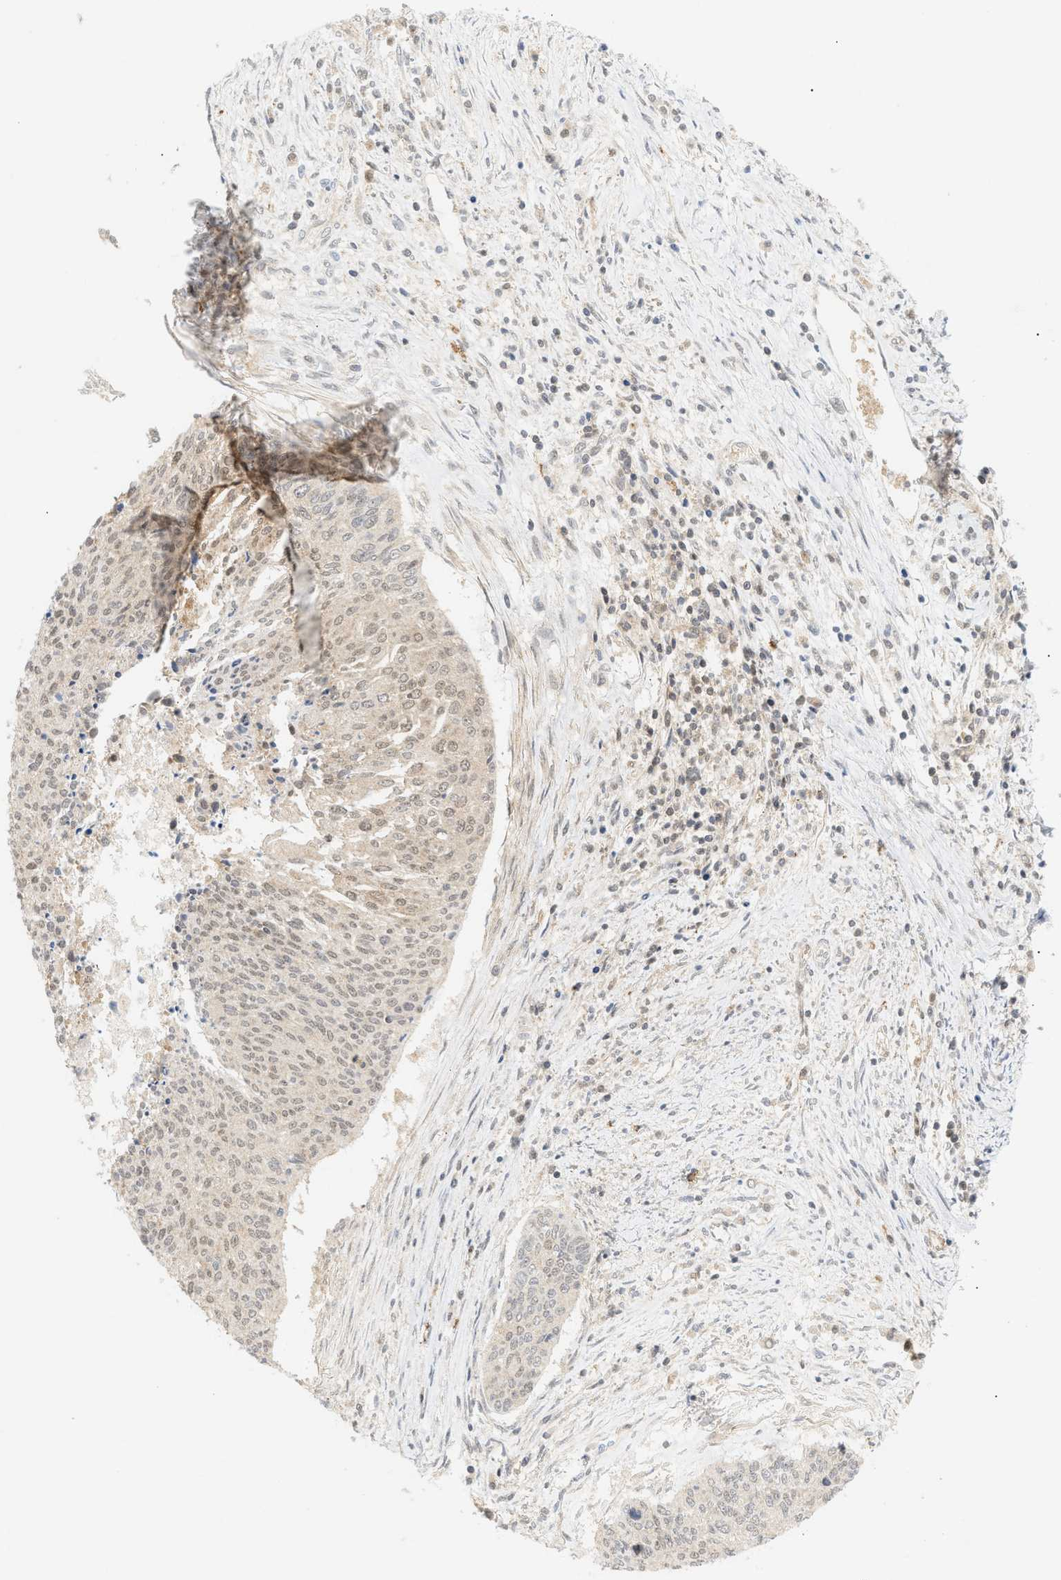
{"staining": {"intensity": "weak", "quantity": "25%-75%", "location": "cytoplasmic/membranous,nuclear"}, "tissue": "cervical cancer", "cell_type": "Tumor cells", "image_type": "cancer", "snomed": [{"axis": "morphology", "description": "Squamous cell carcinoma, NOS"}, {"axis": "topography", "description": "Cervix"}], "caption": "Cervical squamous cell carcinoma stained with DAB IHC exhibits low levels of weak cytoplasmic/membranous and nuclear expression in approximately 25%-75% of tumor cells. (Stains: DAB in brown, nuclei in blue, Microscopy: brightfield microscopy at high magnification).", "gene": "SHC1", "patient": {"sex": "female", "age": 55}}